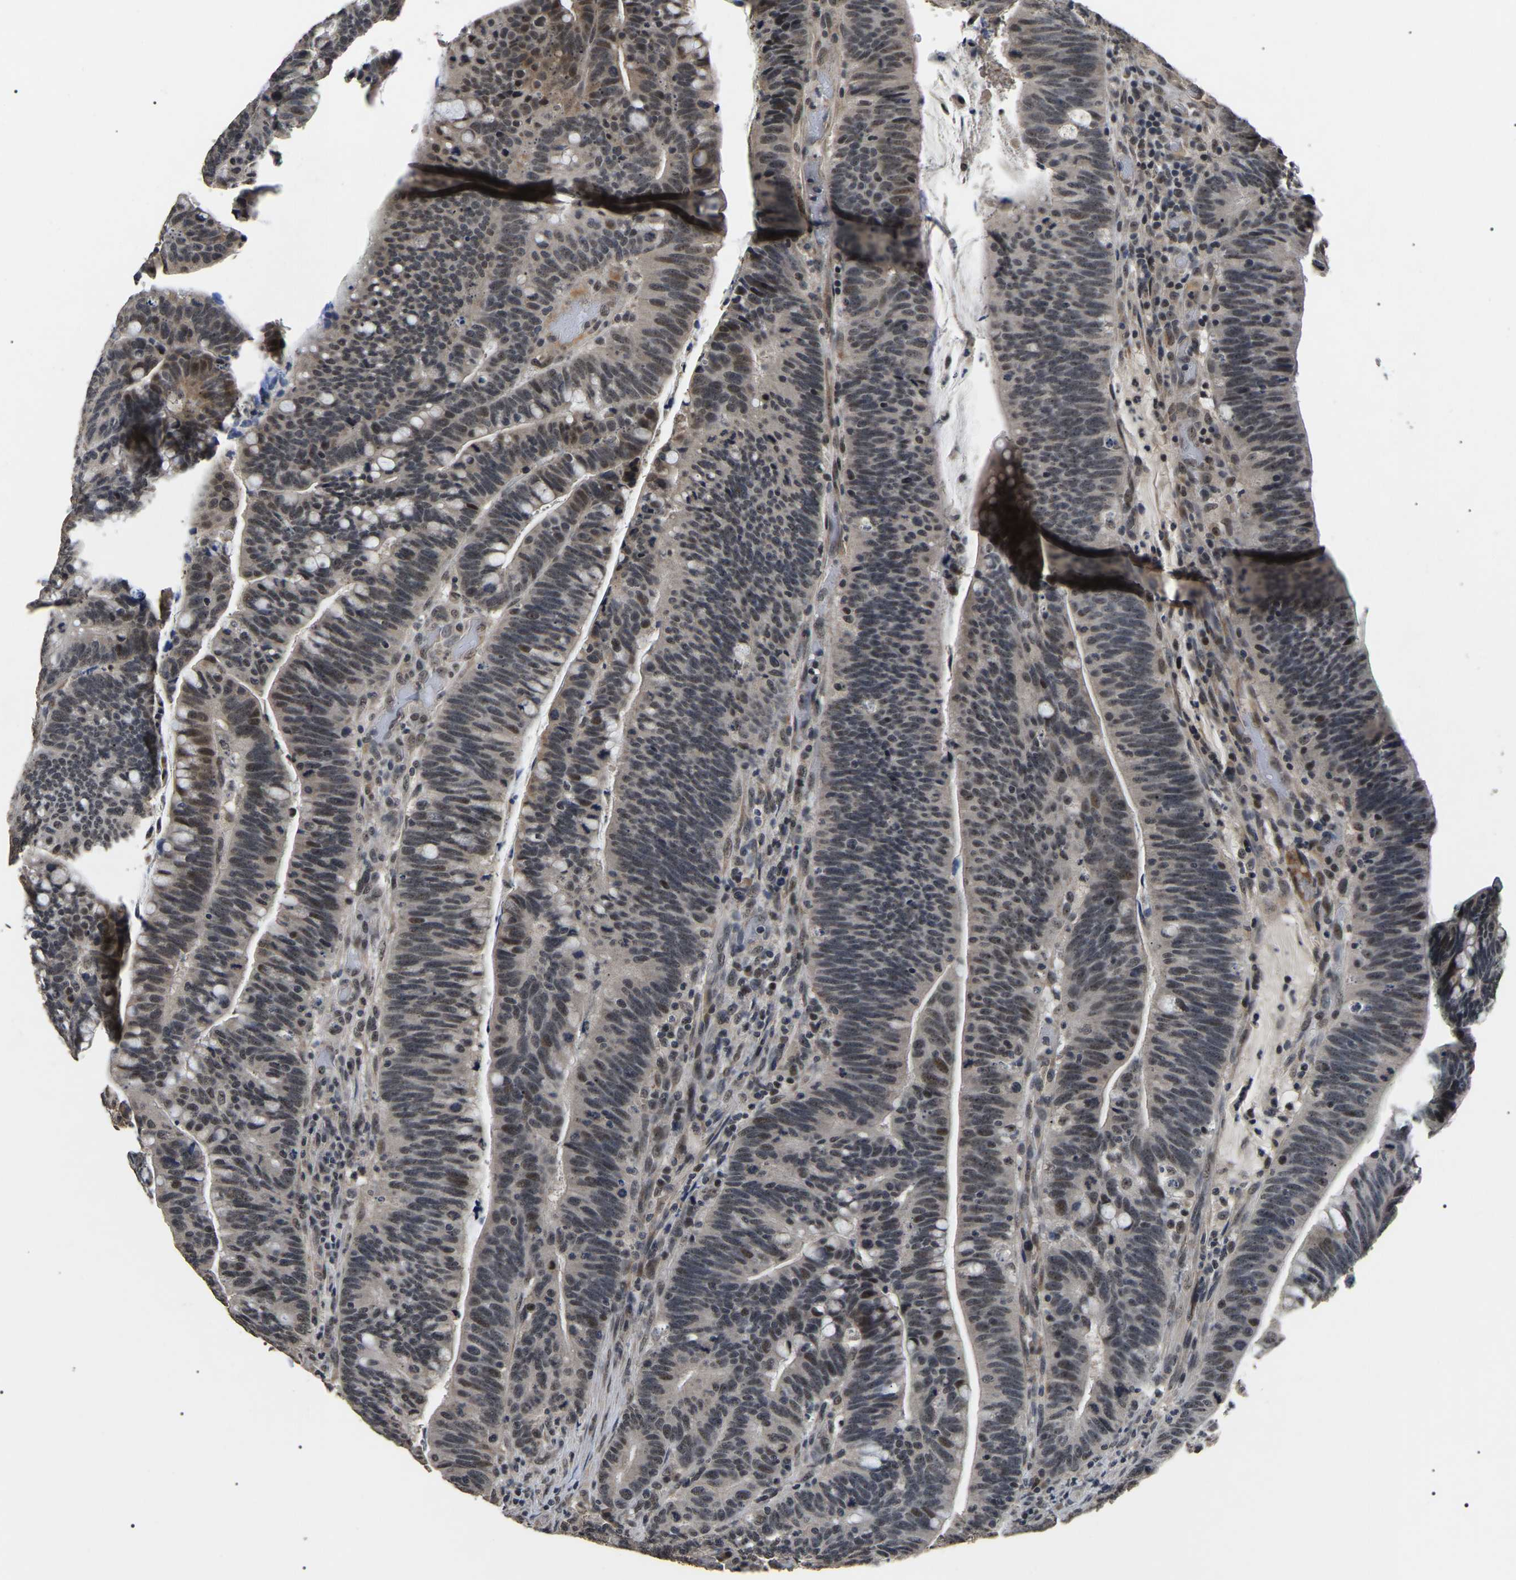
{"staining": {"intensity": "weak", "quantity": "25%-75%", "location": "nuclear"}, "tissue": "colorectal cancer", "cell_type": "Tumor cells", "image_type": "cancer", "snomed": [{"axis": "morphology", "description": "Normal tissue, NOS"}, {"axis": "morphology", "description": "Adenocarcinoma, NOS"}, {"axis": "topography", "description": "Colon"}], "caption": "A brown stain labels weak nuclear expression of a protein in colorectal cancer tumor cells.", "gene": "PPM1E", "patient": {"sex": "female", "age": 66}}